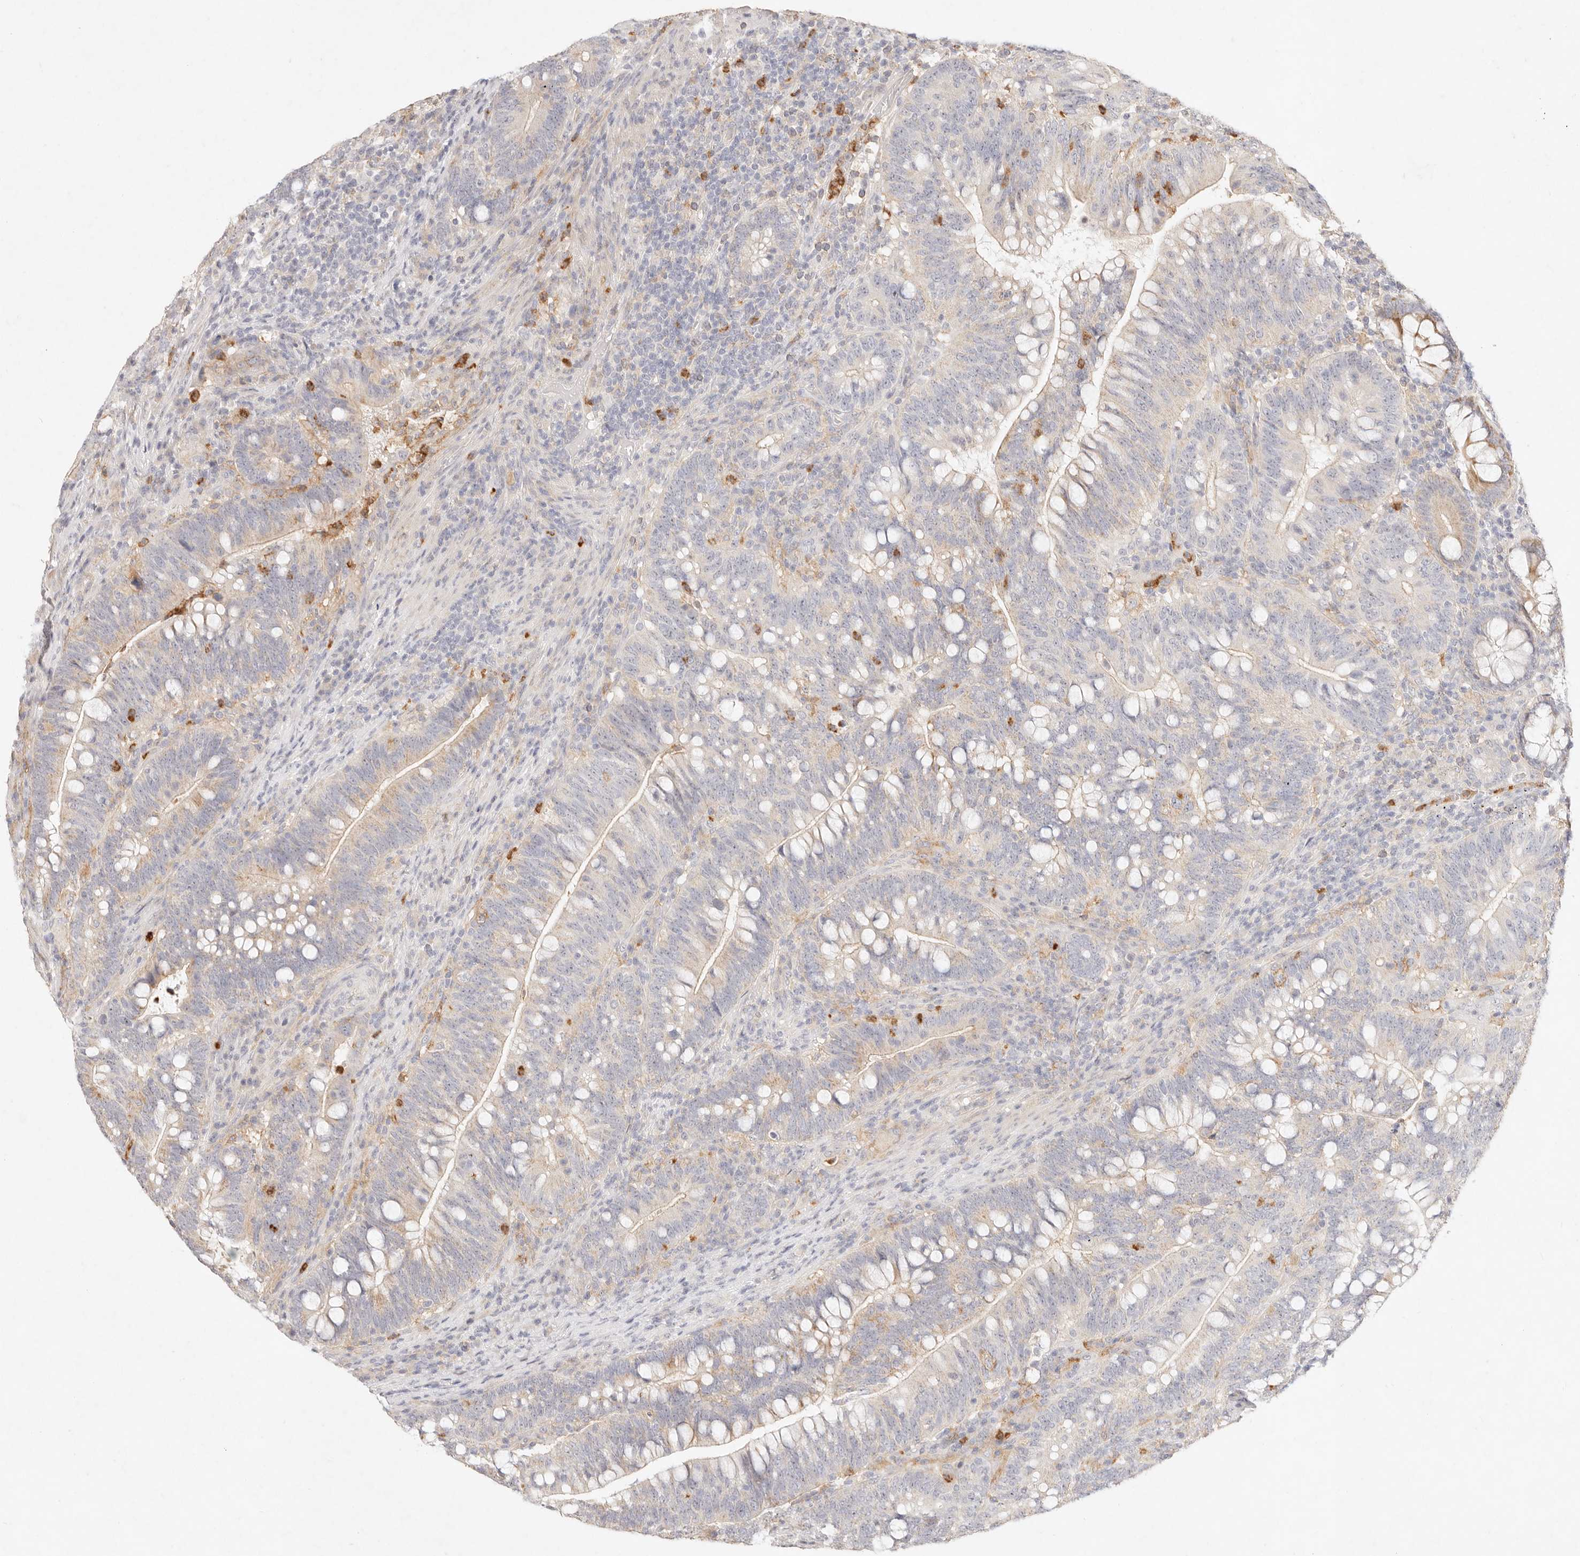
{"staining": {"intensity": "weak", "quantity": "<25%", "location": "cytoplasmic/membranous"}, "tissue": "colorectal cancer", "cell_type": "Tumor cells", "image_type": "cancer", "snomed": [{"axis": "morphology", "description": "Adenocarcinoma, NOS"}, {"axis": "topography", "description": "Colon"}], "caption": "Immunohistochemistry photomicrograph of neoplastic tissue: human adenocarcinoma (colorectal) stained with DAB (3,3'-diaminobenzidine) demonstrates no significant protein positivity in tumor cells.", "gene": "GPR84", "patient": {"sex": "female", "age": 66}}